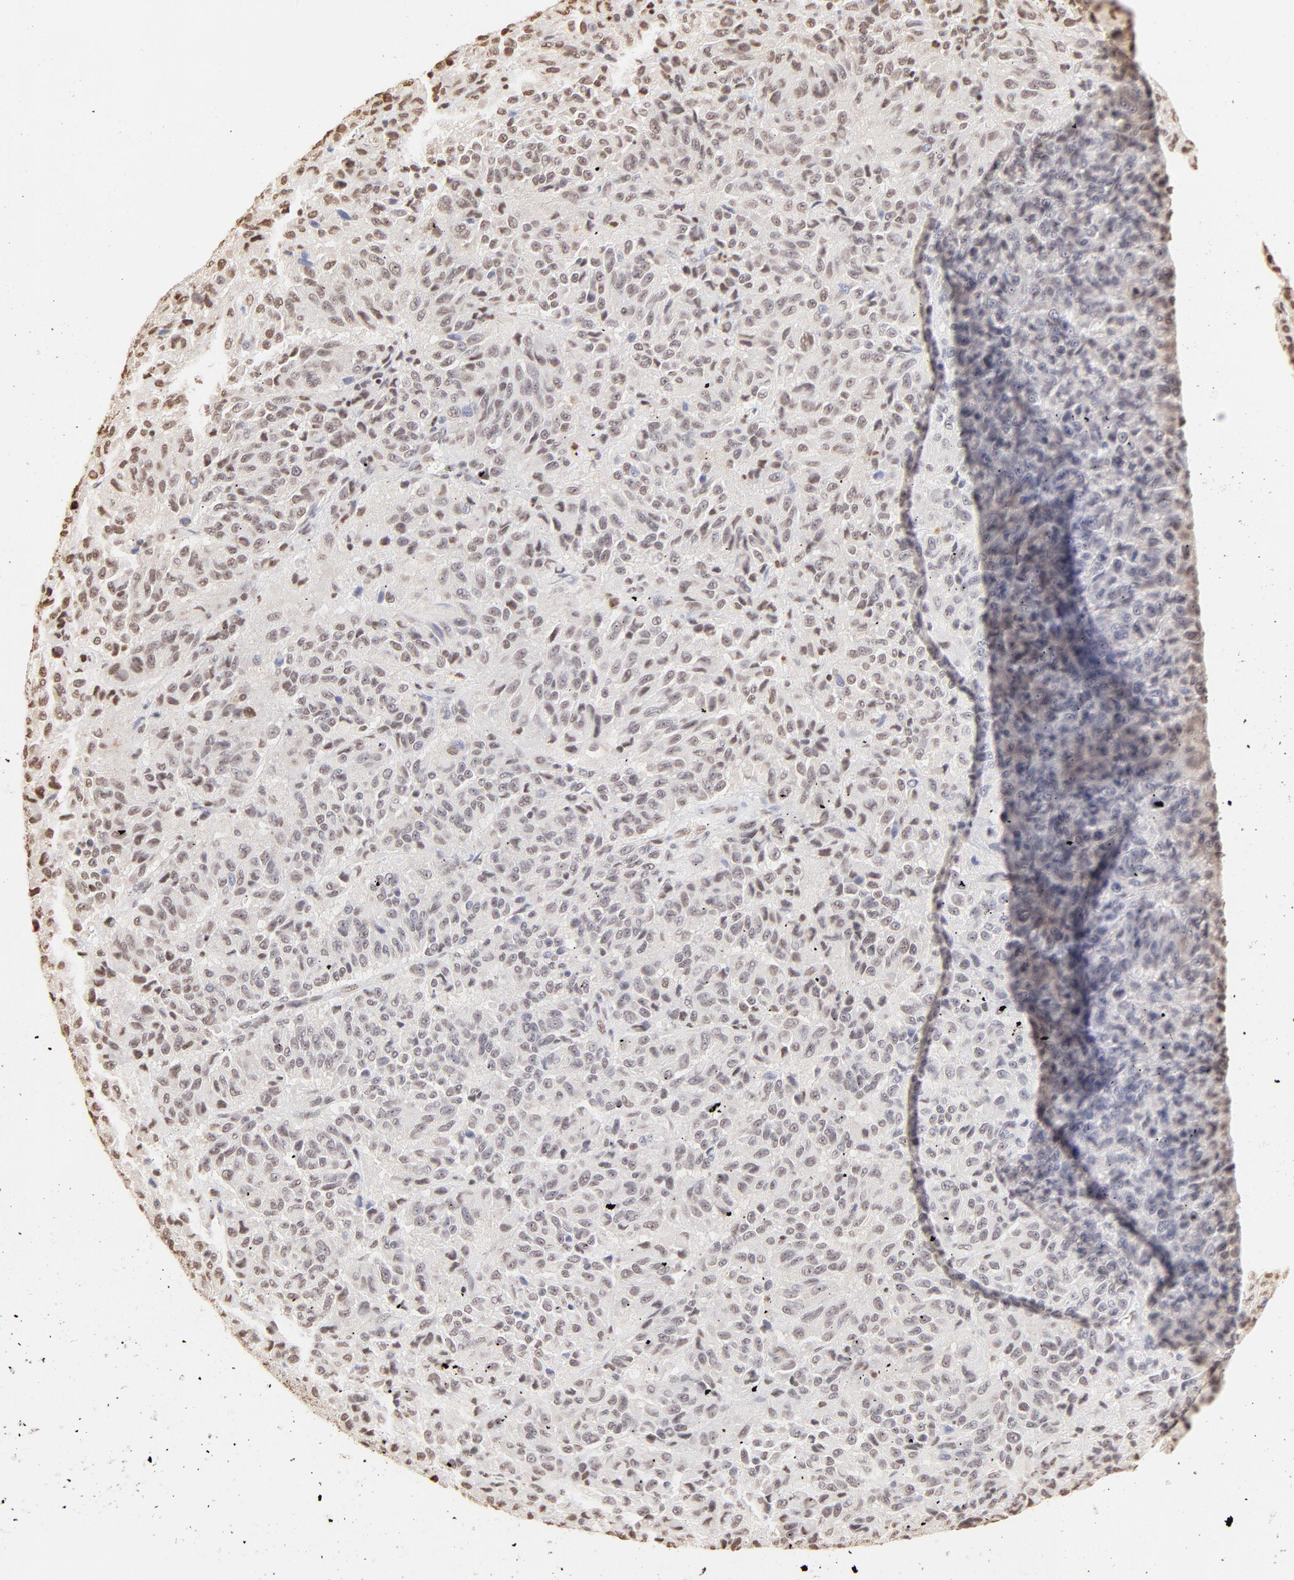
{"staining": {"intensity": "weak", "quantity": "<25%", "location": "nuclear"}, "tissue": "melanoma", "cell_type": "Tumor cells", "image_type": "cancer", "snomed": [{"axis": "morphology", "description": "Malignant melanoma, Metastatic site"}, {"axis": "topography", "description": "Lung"}], "caption": "Human melanoma stained for a protein using immunohistochemistry (IHC) displays no positivity in tumor cells.", "gene": "ZNF540", "patient": {"sex": "male", "age": 64}}